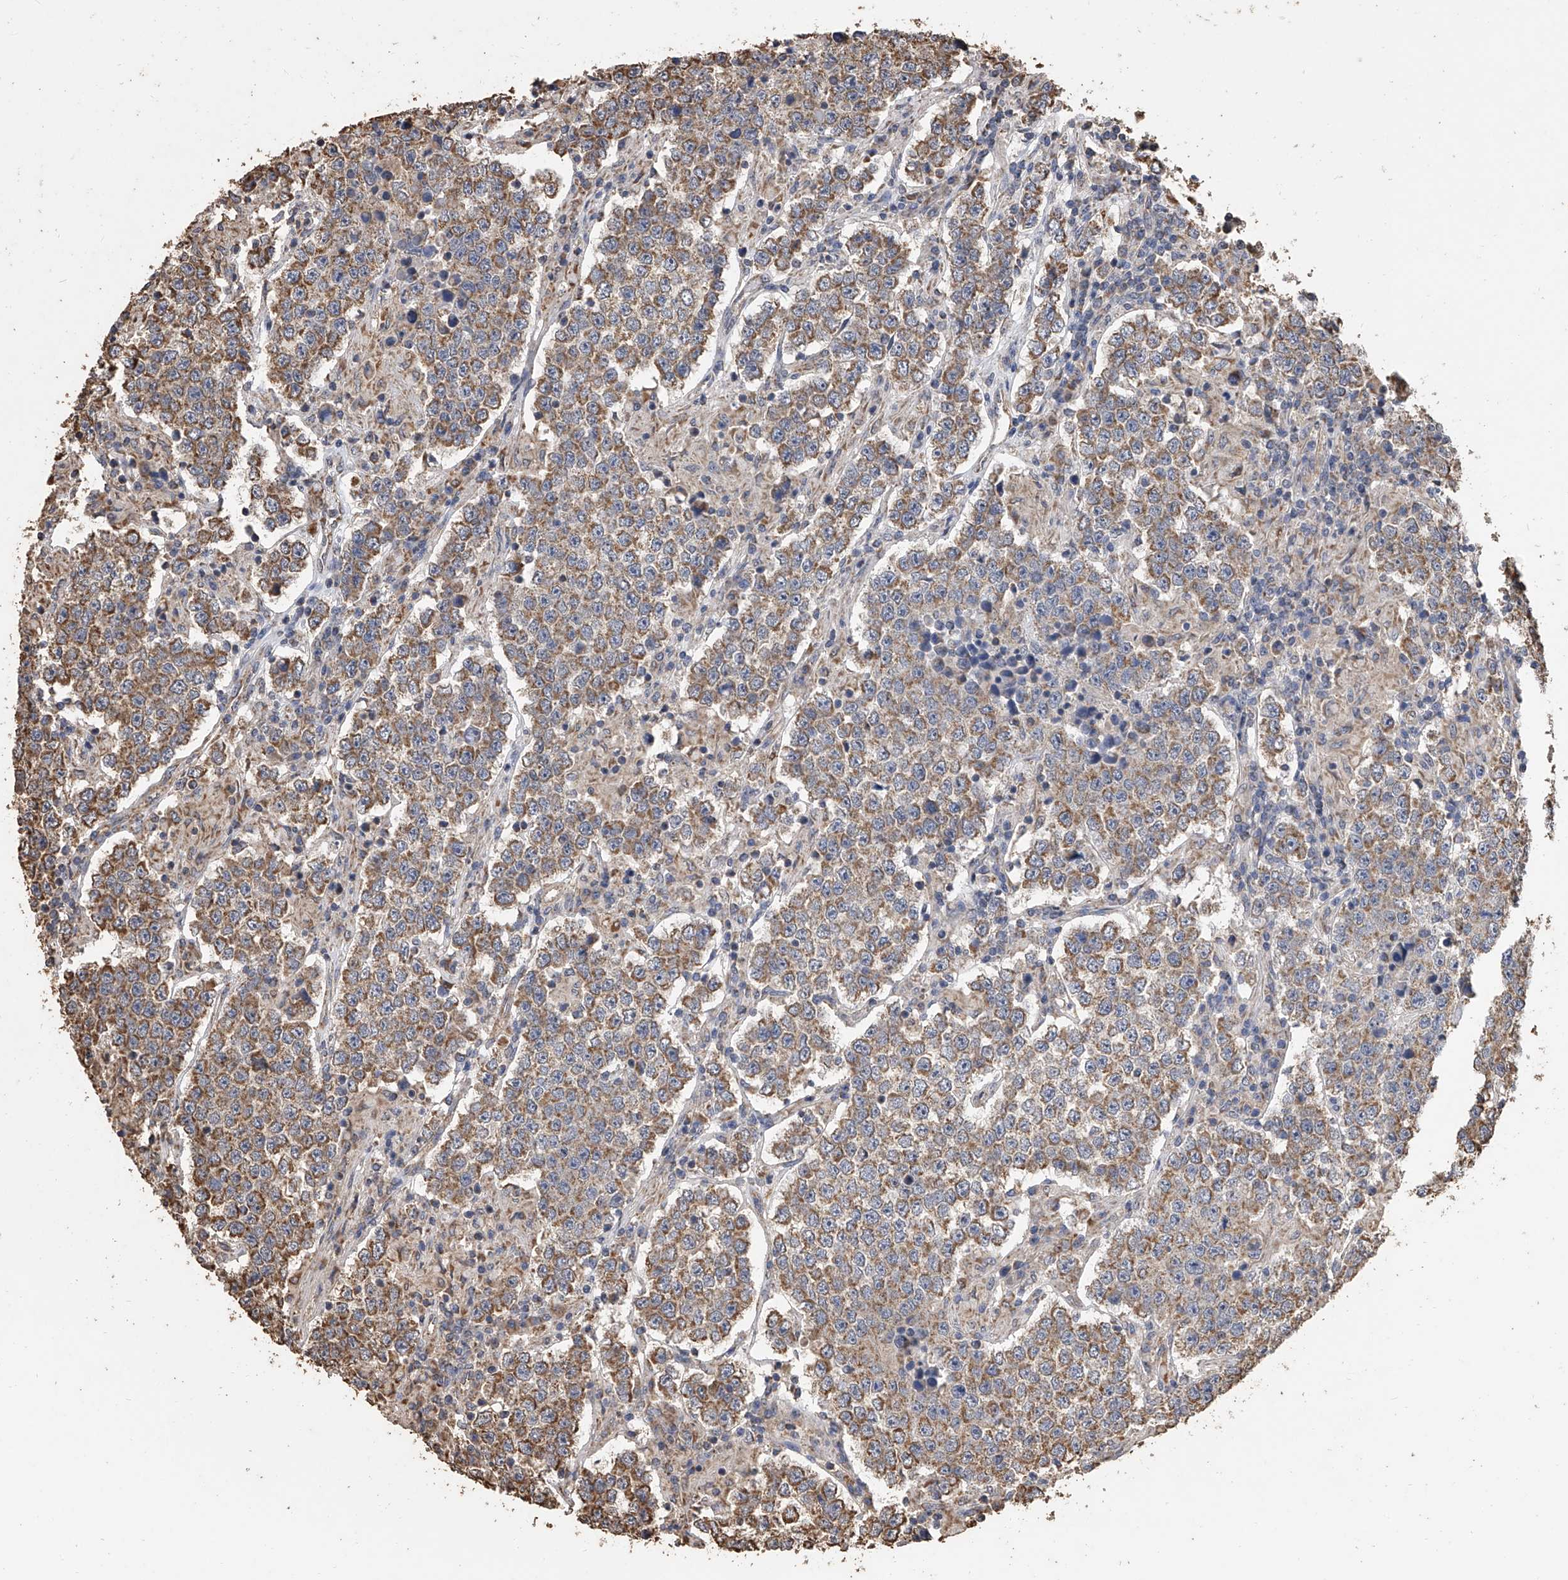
{"staining": {"intensity": "moderate", "quantity": ">75%", "location": "cytoplasmic/membranous"}, "tissue": "testis cancer", "cell_type": "Tumor cells", "image_type": "cancer", "snomed": [{"axis": "morphology", "description": "Normal tissue, NOS"}, {"axis": "morphology", "description": "Urothelial carcinoma, High grade"}, {"axis": "morphology", "description": "Seminoma, NOS"}, {"axis": "morphology", "description": "Carcinoma, Embryonal, NOS"}, {"axis": "topography", "description": "Urinary bladder"}, {"axis": "topography", "description": "Testis"}], "caption": "Protein staining demonstrates moderate cytoplasmic/membranous positivity in about >75% of tumor cells in testis cancer. The protein is stained brown, and the nuclei are stained in blue (DAB IHC with brightfield microscopy, high magnification).", "gene": "MRPL28", "patient": {"sex": "male", "age": 41}}